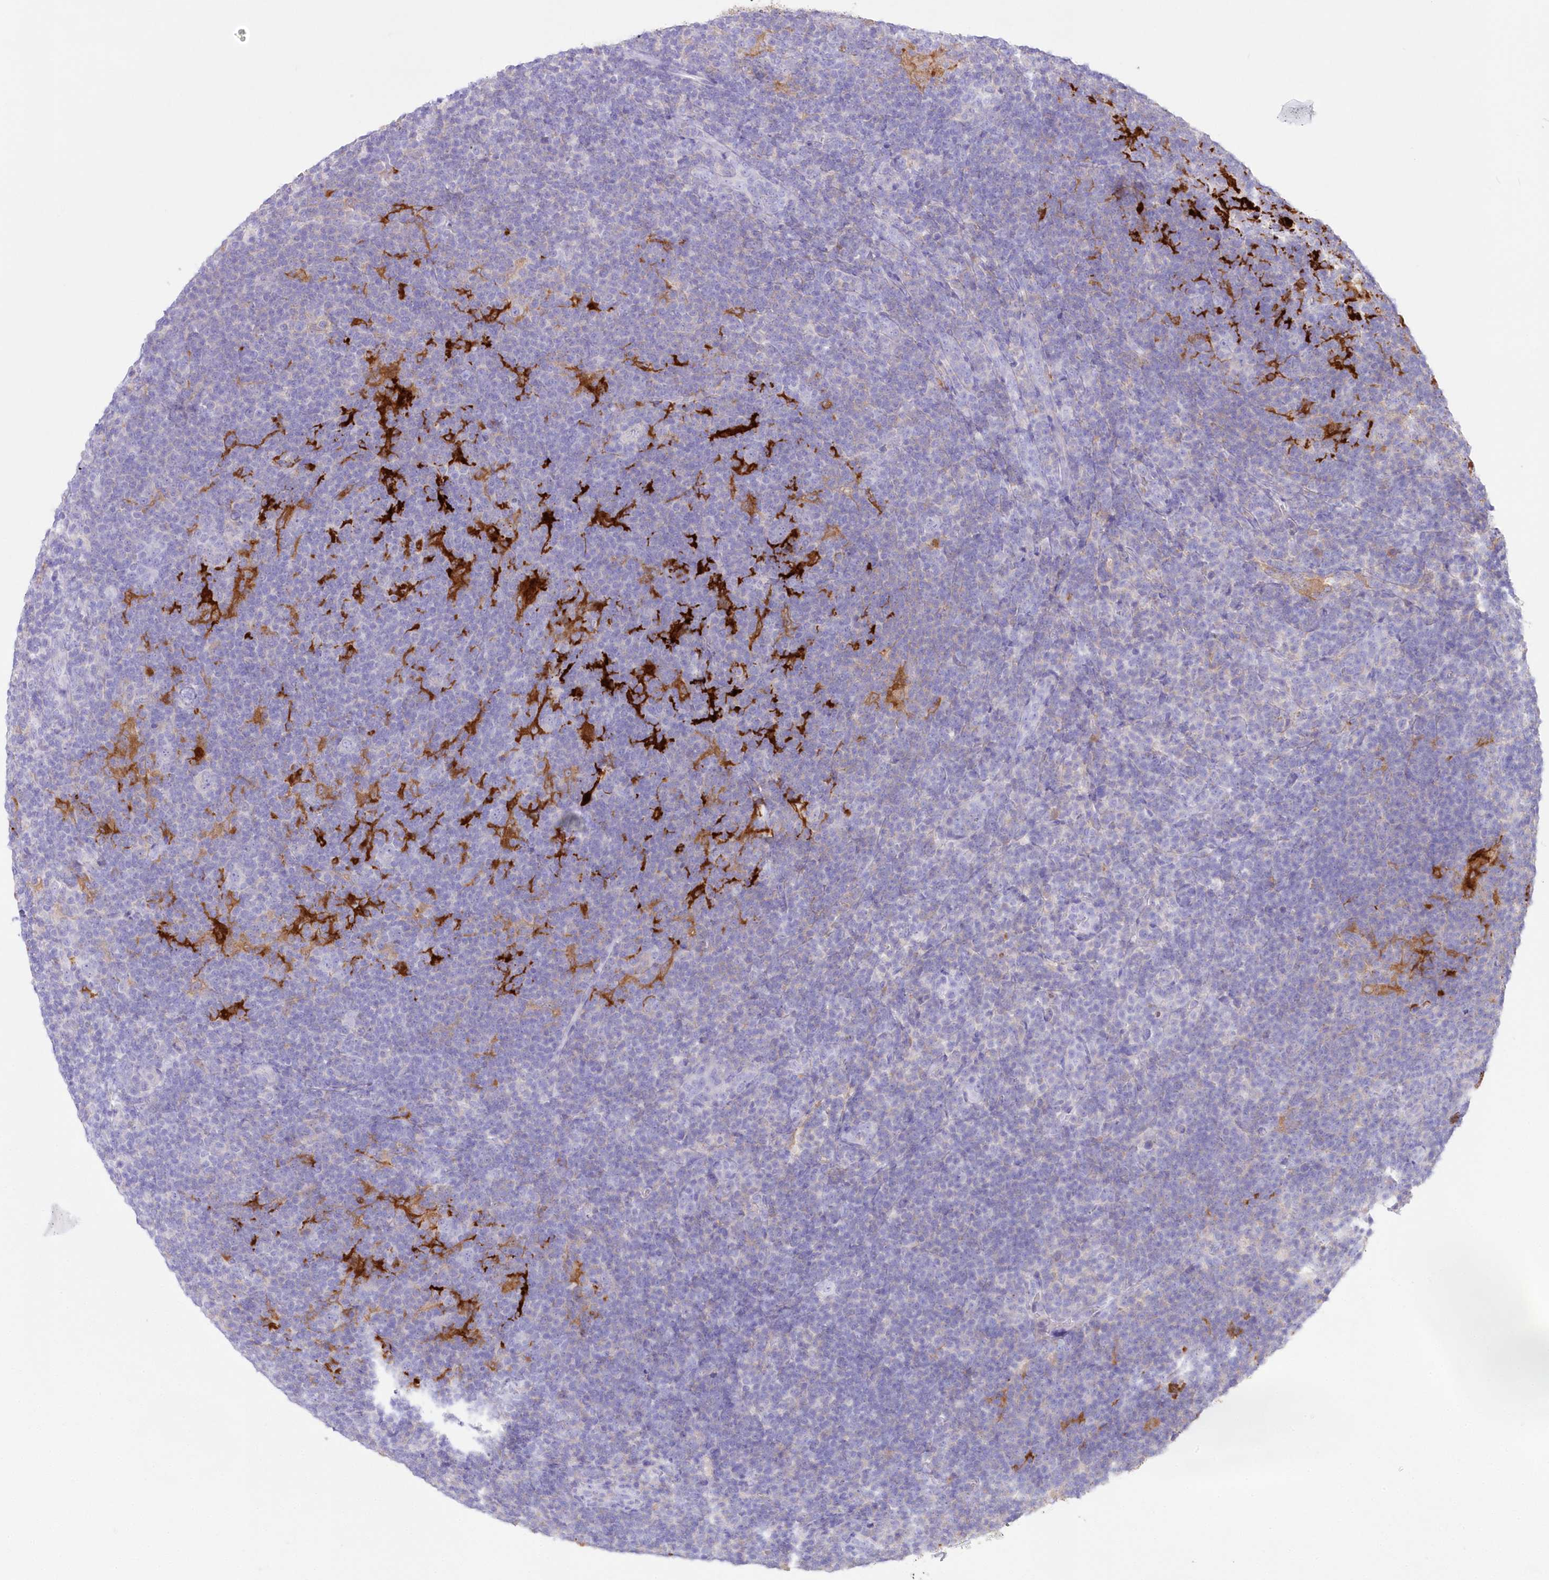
{"staining": {"intensity": "negative", "quantity": "none", "location": "none"}, "tissue": "lymphoma", "cell_type": "Tumor cells", "image_type": "cancer", "snomed": [{"axis": "morphology", "description": "Hodgkin's disease, NOS"}, {"axis": "topography", "description": "Lymph node"}], "caption": "There is no significant positivity in tumor cells of lymphoma. (DAB (3,3'-diaminobenzidine) IHC with hematoxylin counter stain).", "gene": "DNAJC19", "patient": {"sex": "female", "age": 57}}